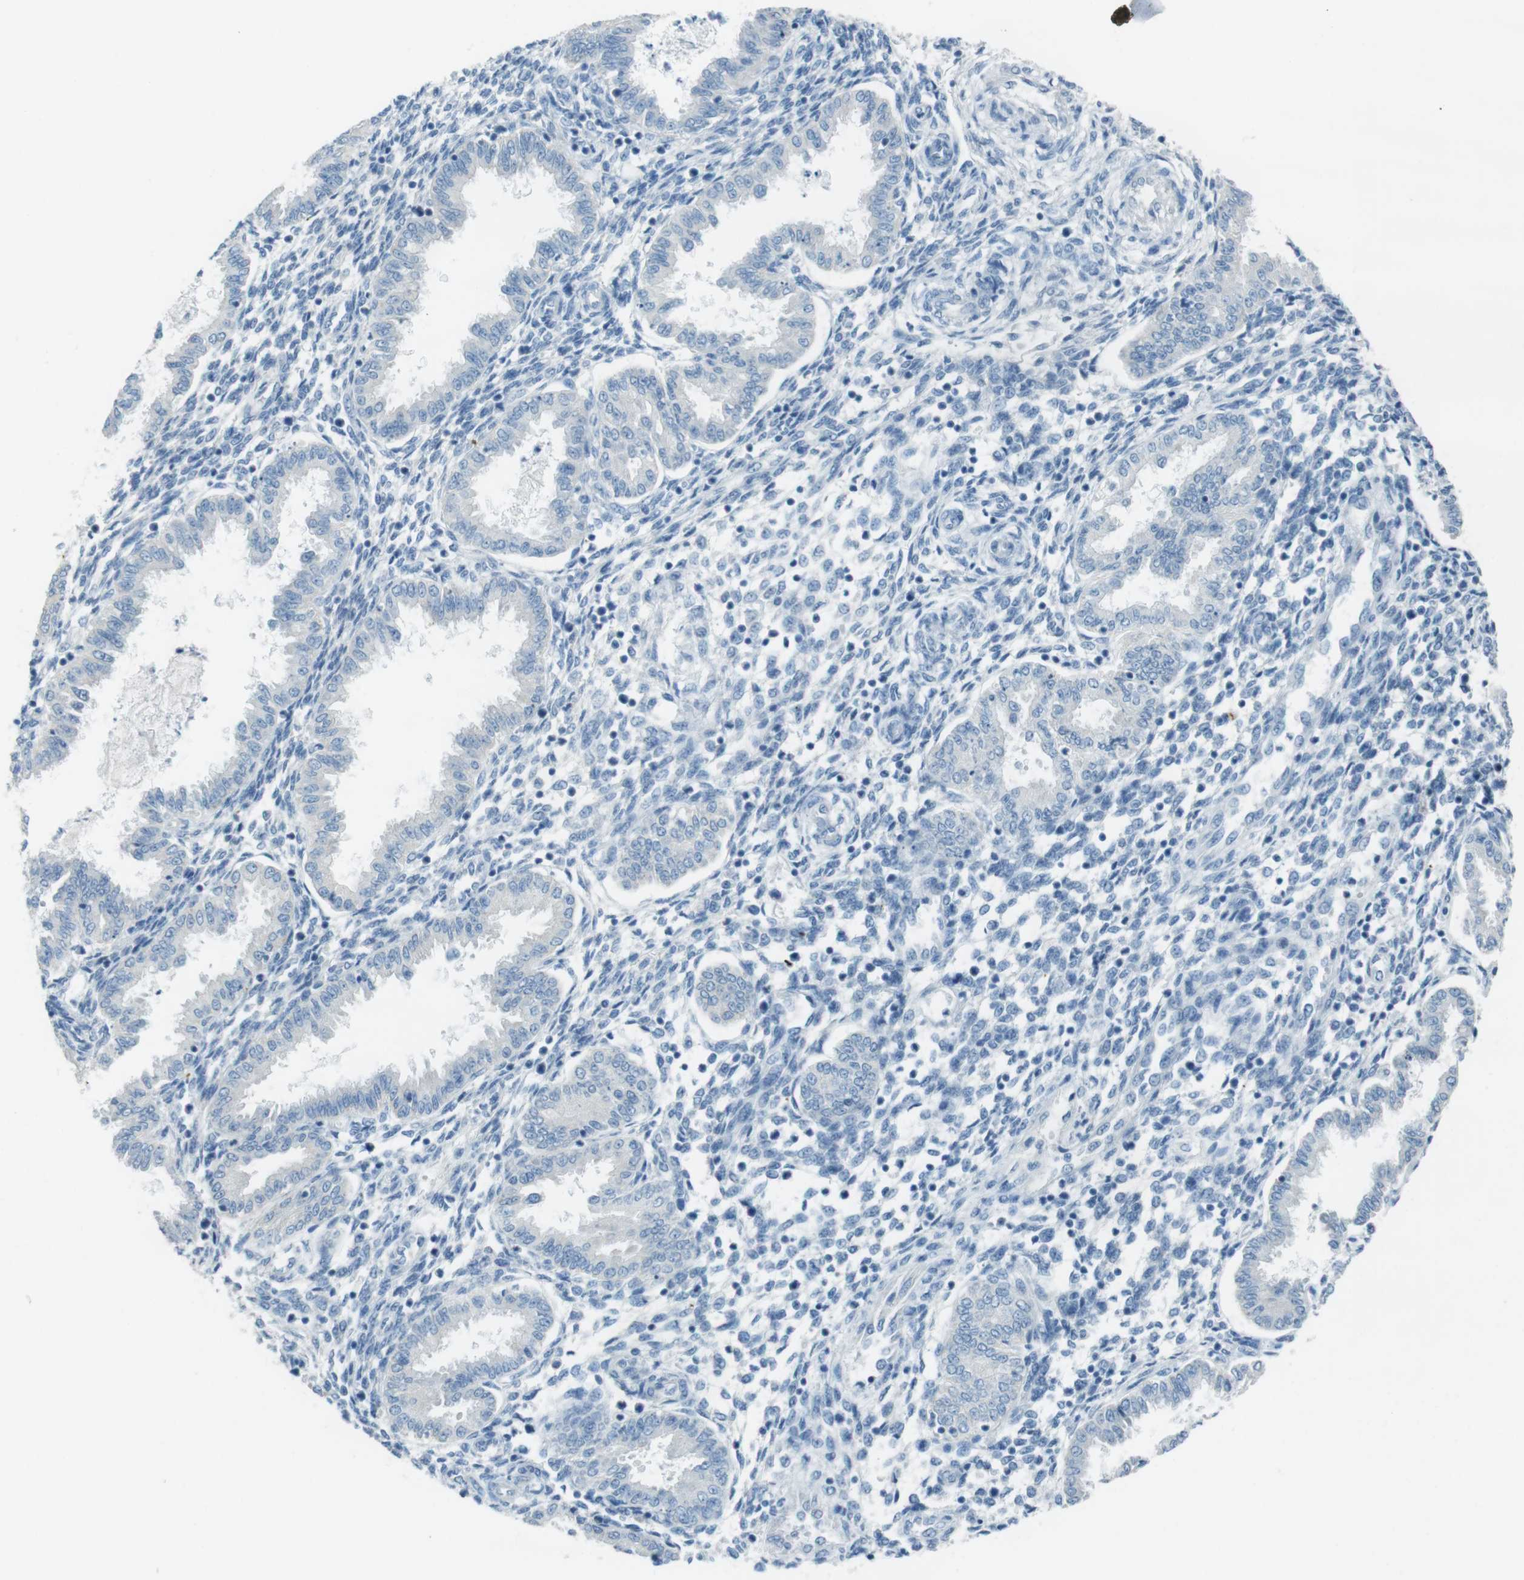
{"staining": {"intensity": "negative", "quantity": "none", "location": "none"}, "tissue": "endometrium", "cell_type": "Cells in endometrial stroma", "image_type": "normal", "snomed": [{"axis": "morphology", "description": "Normal tissue, NOS"}, {"axis": "topography", "description": "Endometrium"}], "caption": "A high-resolution histopathology image shows immunohistochemistry staining of benign endometrium, which shows no significant staining in cells in endometrial stroma. (DAB IHC, high magnification).", "gene": "ENTPD7", "patient": {"sex": "female", "age": 33}}